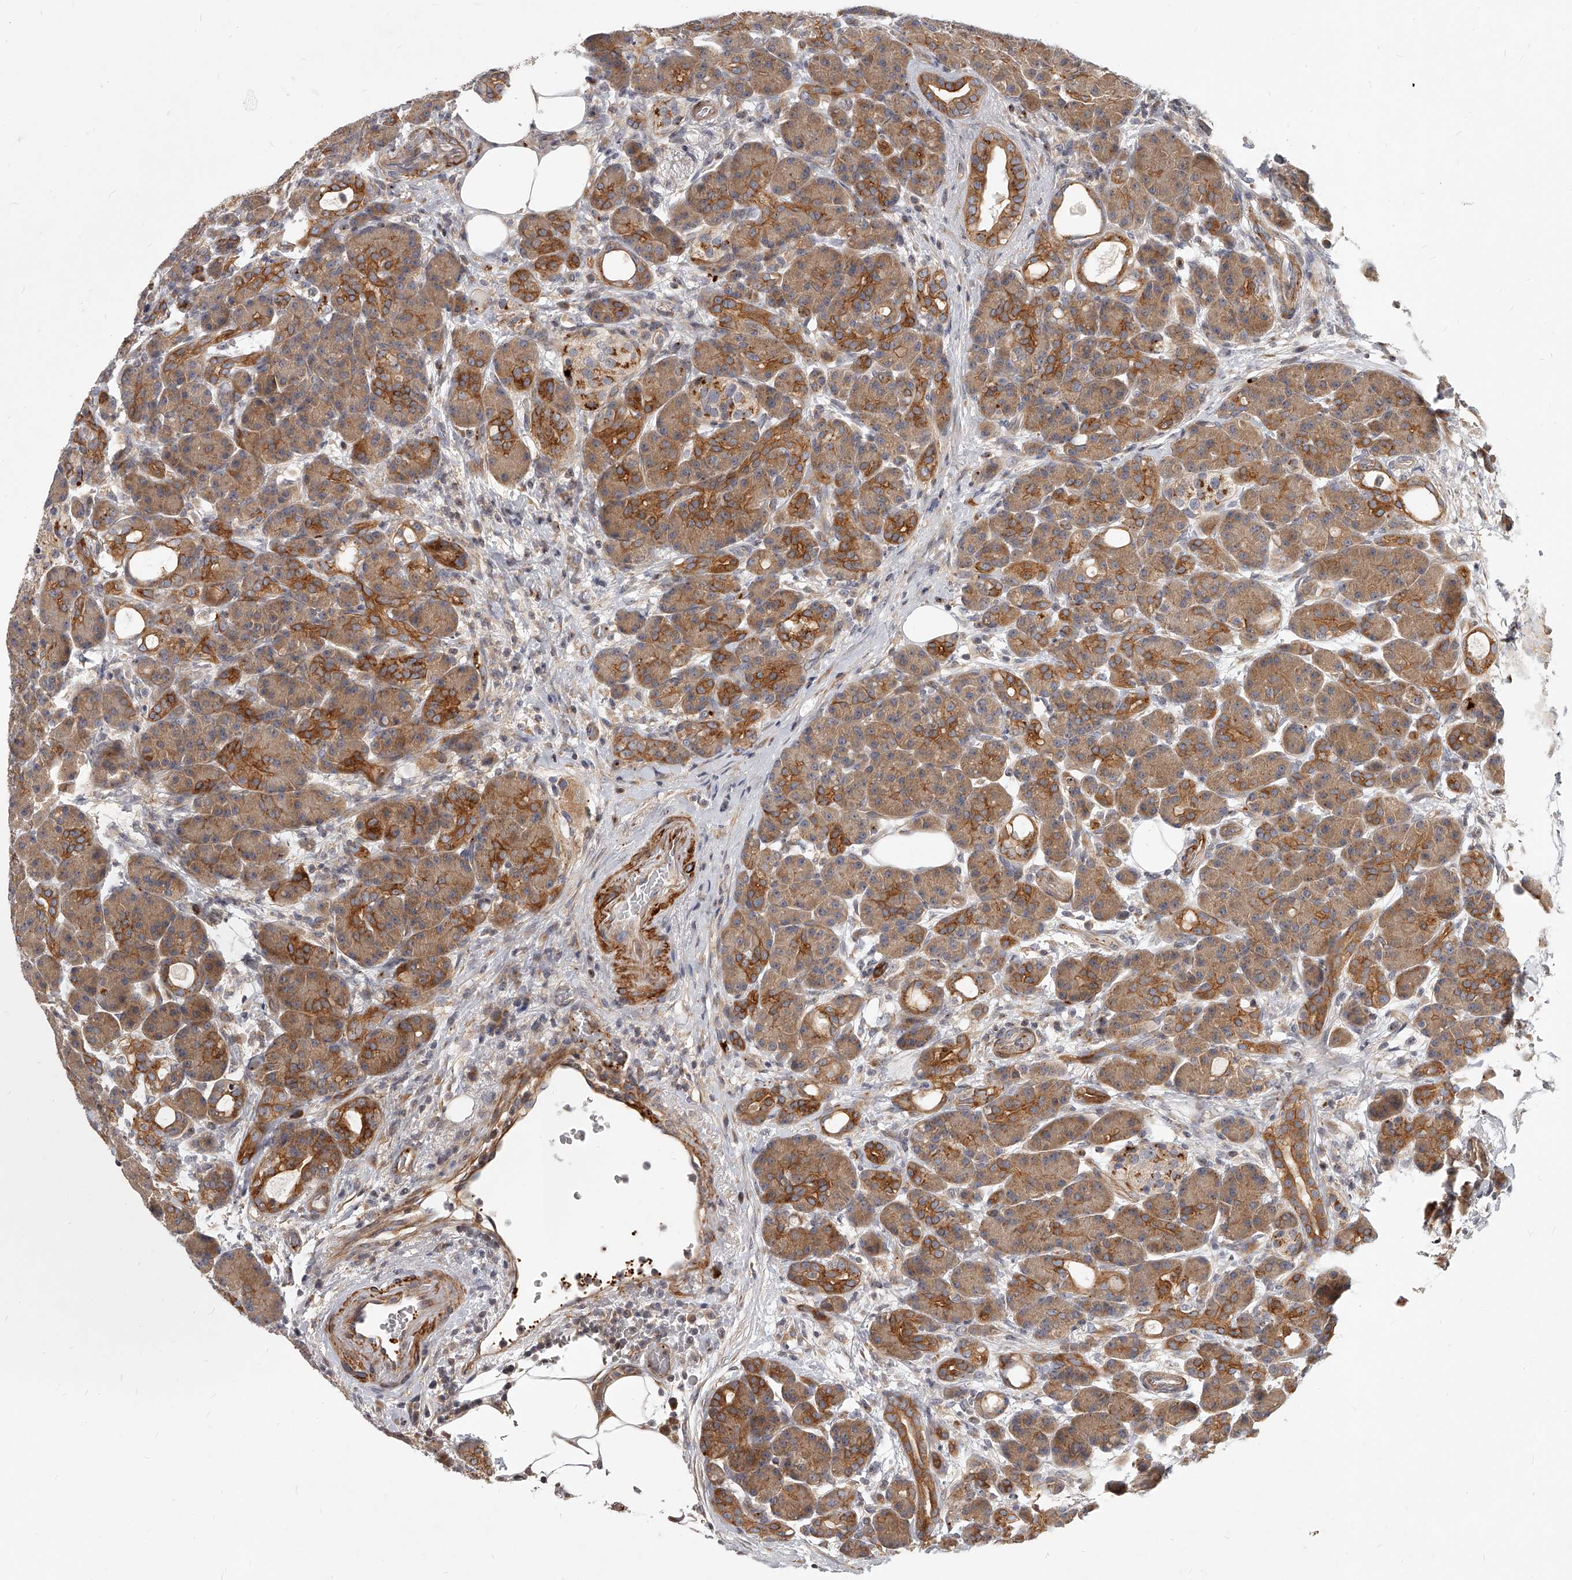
{"staining": {"intensity": "moderate", "quantity": ">75%", "location": "cytoplasmic/membranous"}, "tissue": "pancreas", "cell_type": "Exocrine glandular cells", "image_type": "normal", "snomed": [{"axis": "morphology", "description": "Normal tissue, NOS"}, {"axis": "topography", "description": "Pancreas"}], "caption": "This is an image of IHC staining of normal pancreas, which shows moderate expression in the cytoplasmic/membranous of exocrine glandular cells.", "gene": "SLC37A1", "patient": {"sex": "male", "age": 63}}